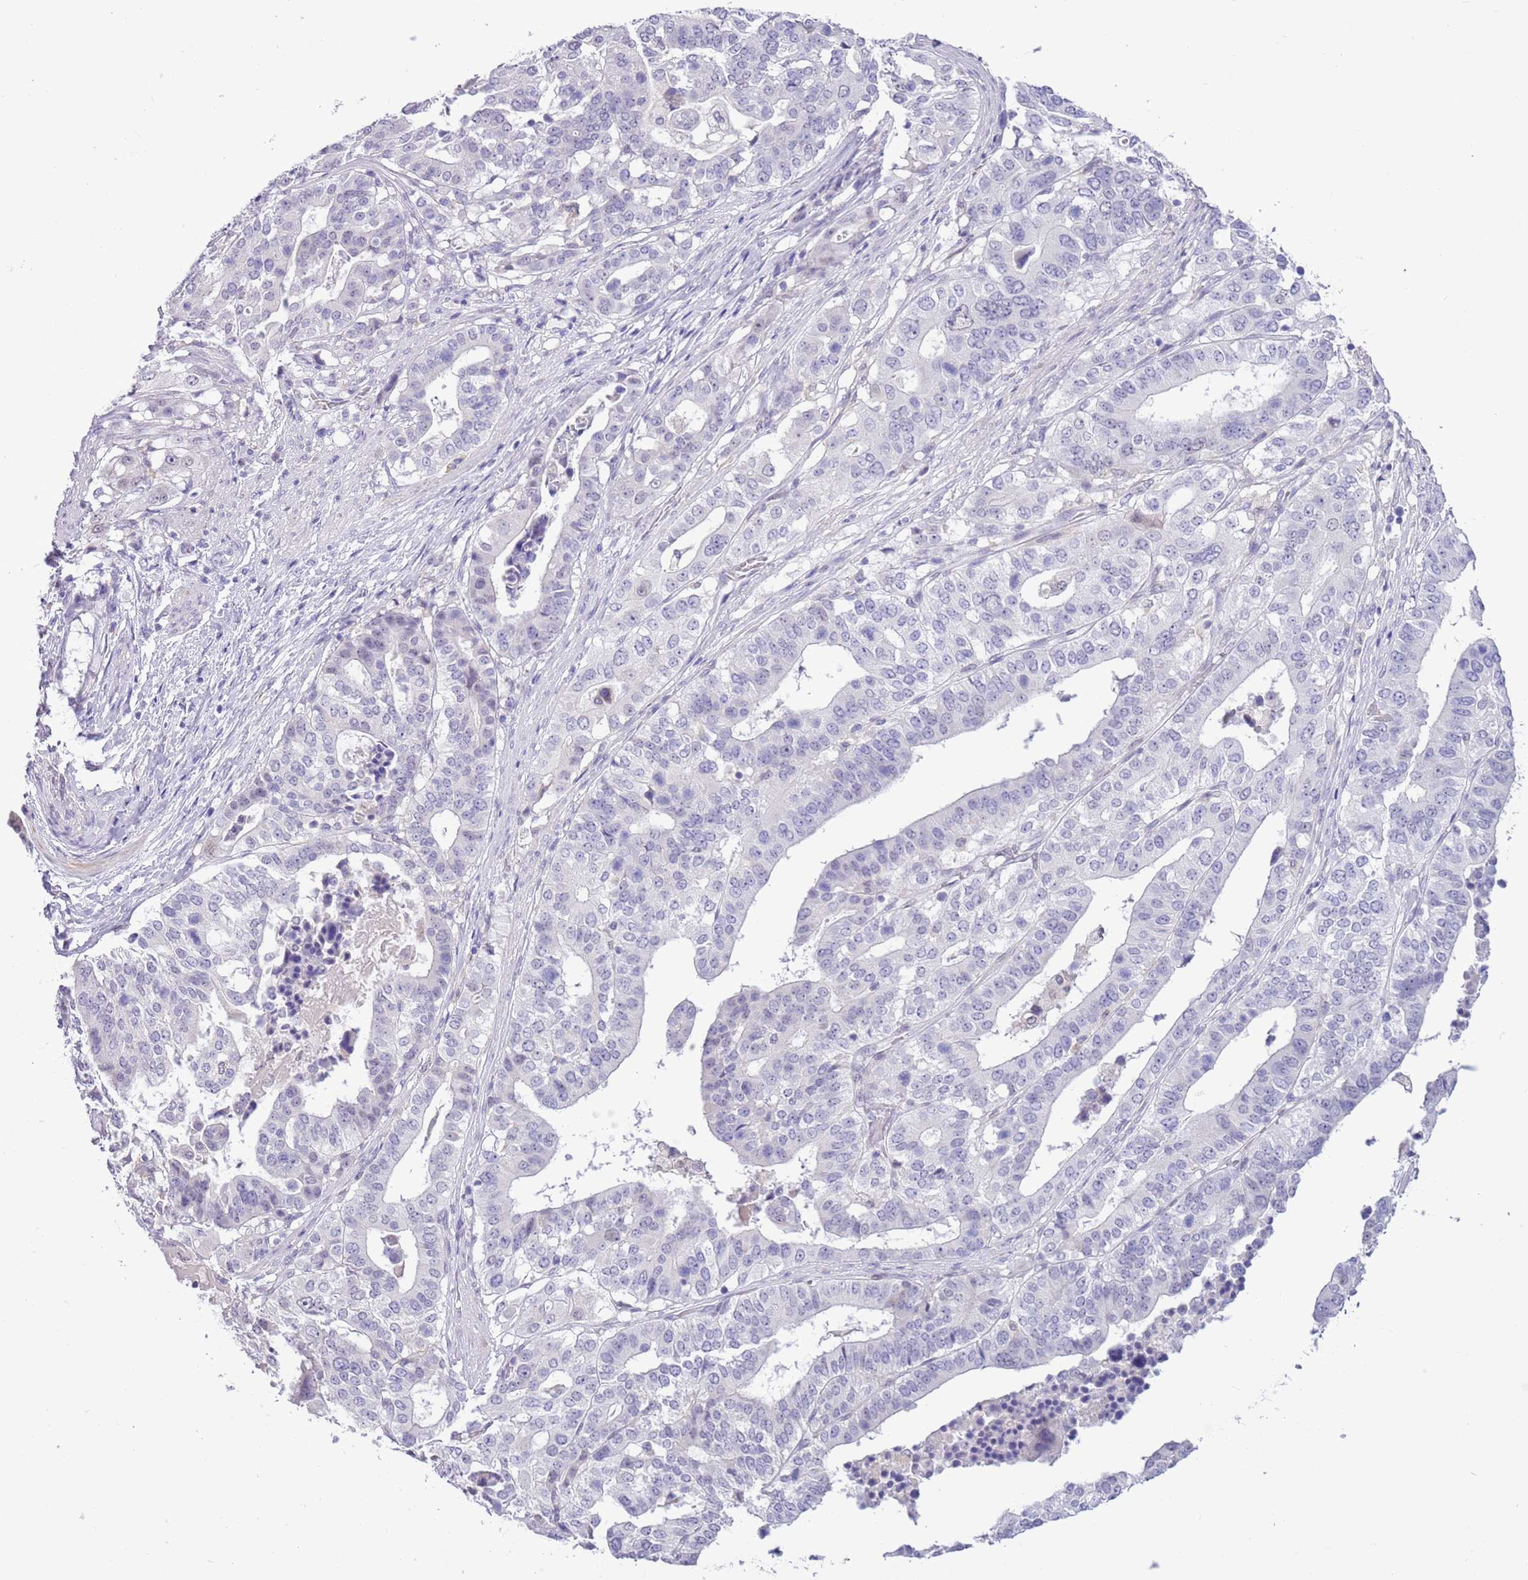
{"staining": {"intensity": "negative", "quantity": "none", "location": "none"}, "tissue": "stomach cancer", "cell_type": "Tumor cells", "image_type": "cancer", "snomed": [{"axis": "morphology", "description": "Adenocarcinoma, NOS"}, {"axis": "topography", "description": "Stomach"}], "caption": "IHC photomicrograph of neoplastic tissue: human stomach adenocarcinoma stained with DAB displays no significant protein staining in tumor cells.", "gene": "PPP1R17", "patient": {"sex": "male", "age": 48}}